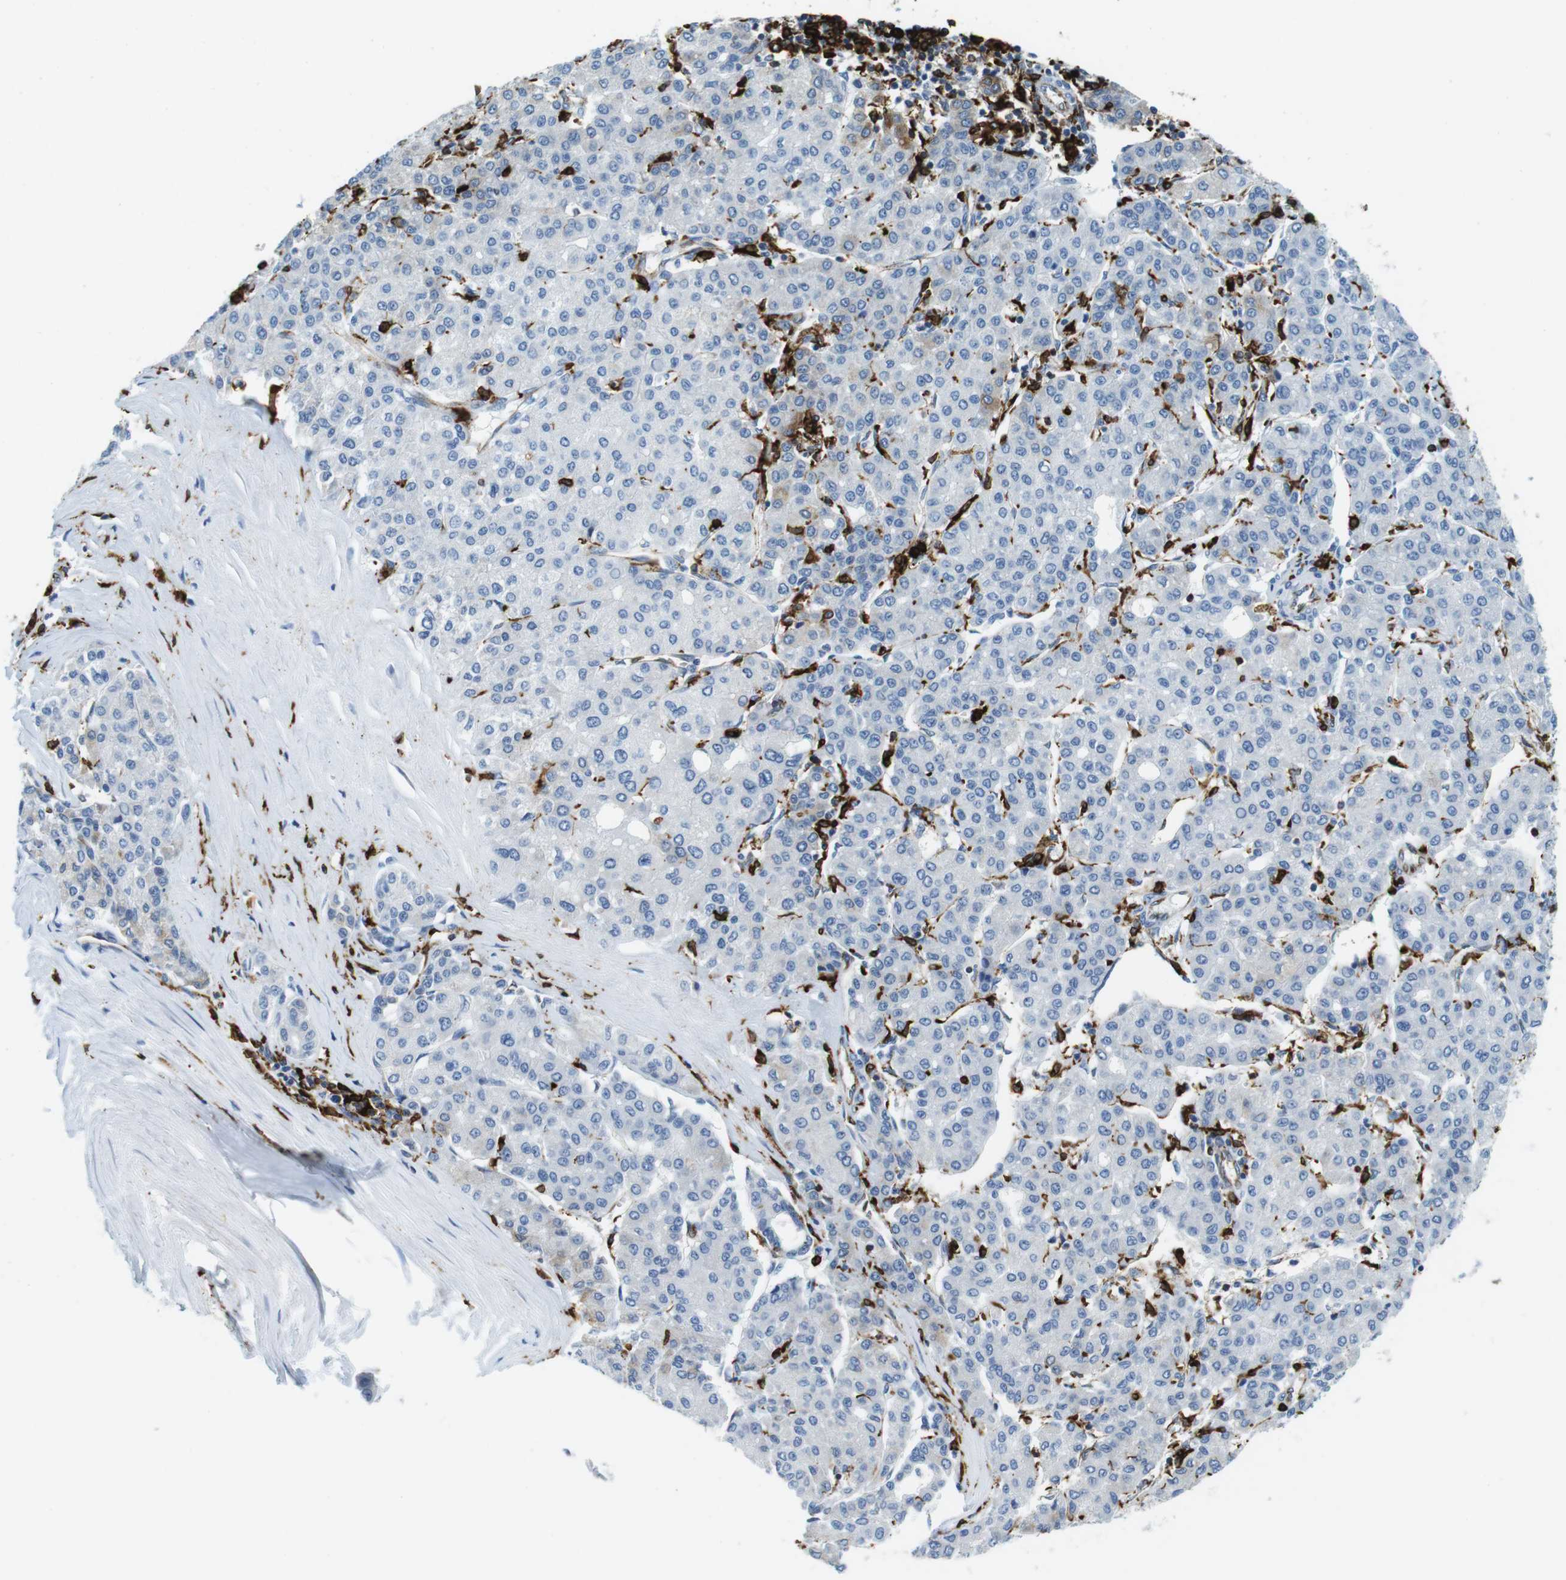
{"staining": {"intensity": "weak", "quantity": "<25%", "location": "cytoplasmic/membranous"}, "tissue": "liver cancer", "cell_type": "Tumor cells", "image_type": "cancer", "snomed": [{"axis": "morphology", "description": "Carcinoma, Hepatocellular, NOS"}, {"axis": "topography", "description": "Liver"}], "caption": "Protein analysis of liver cancer shows no significant staining in tumor cells. (Immunohistochemistry, brightfield microscopy, high magnification).", "gene": "CIITA", "patient": {"sex": "male", "age": 65}}